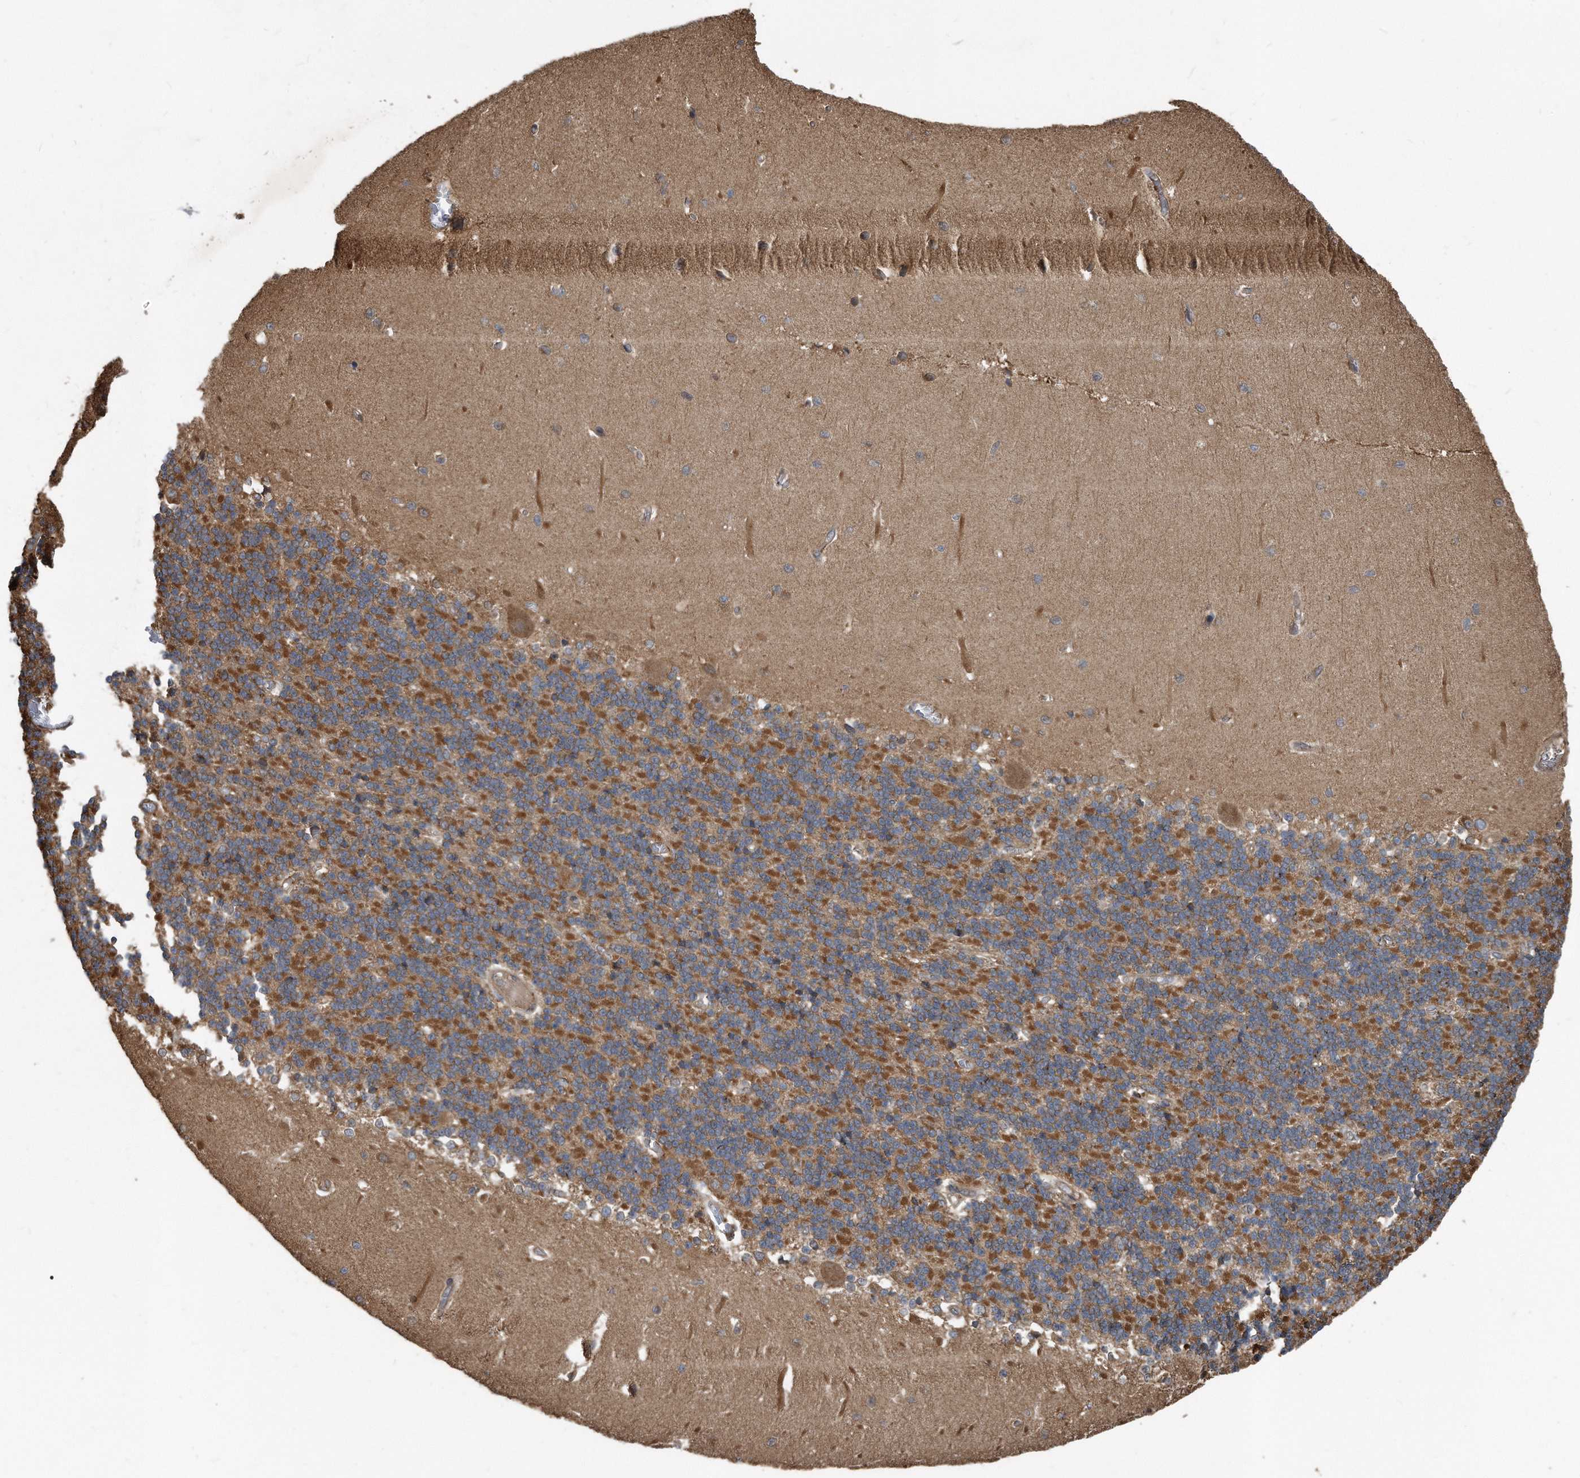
{"staining": {"intensity": "moderate", "quantity": ">75%", "location": "cytoplasmic/membranous"}, "tissue": "cerebellum", "cell_type": "Cells in granular layer", "image_type": "normal", "snomed": [{"axis": "morphology", "description": "Normal tissue, NOS"}, {"axis": "topography", "description": "Cerebellum"}], "caption": "A histopathology image of cerebellum stained for a protein displays moderate cytoplasmic/membranous brown staining in cells in granular layer.", "gene": "FAM136A", "patient": {"sex": "male", "age": 37}}